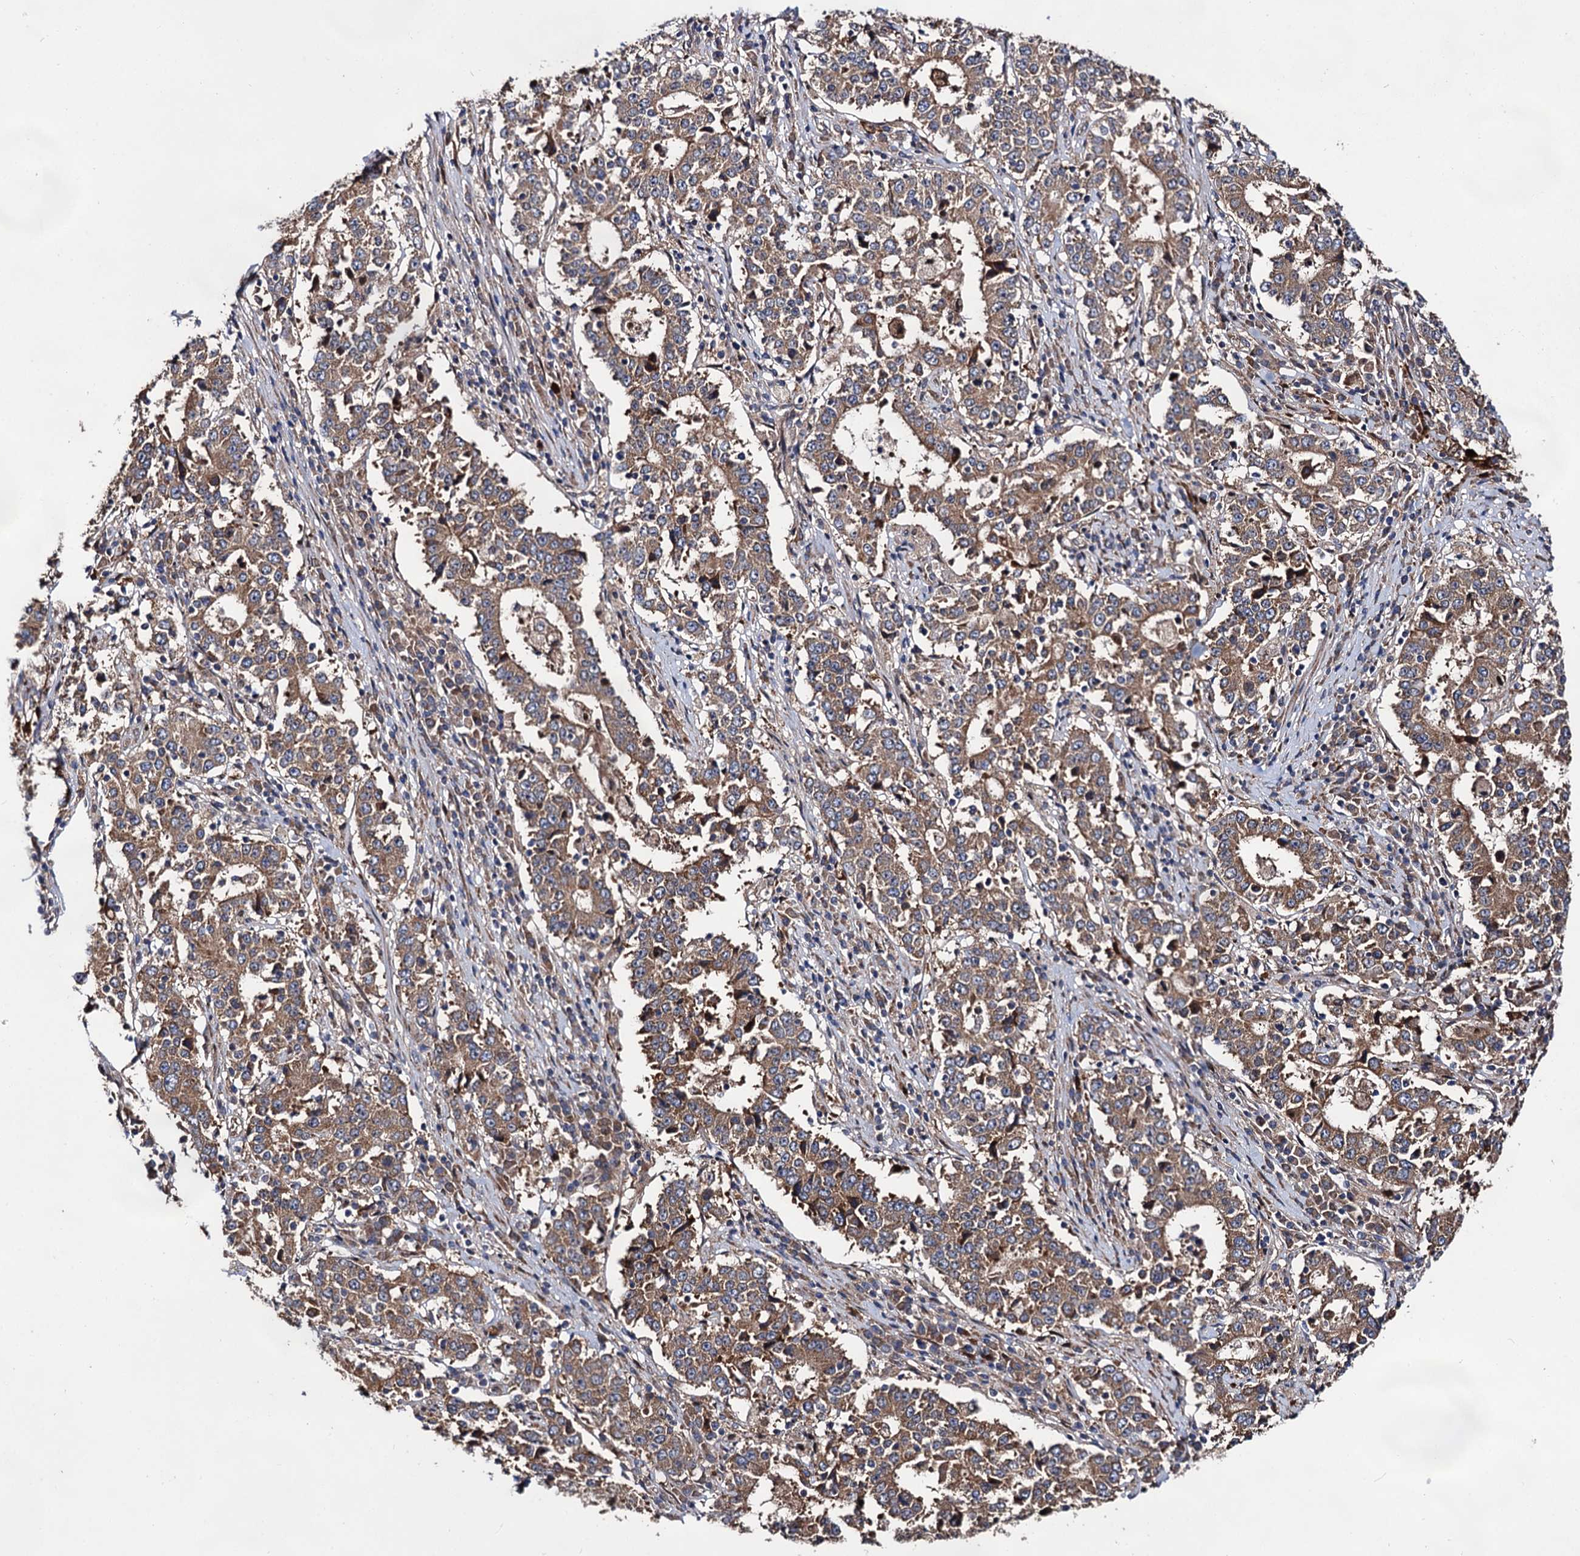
{"staining": {"intensity": "moderate", "quantity": ">75%", "location": "cytoplasmic/membranous"}, "tissue": "stomach cancer", "cell_type": "Tumor cells", "image_type": "cancer", "snomed": [{"axis": "morphology", "description": "Adenocarcinoma, NOS"}, {"axis": "topography", "description": "Stomach"}], "caption": "This is an image of immunohistochemistry (IHC) staining of stomach cancer, which shows moderate expression in the cytoplasmic/membranous of tumor cells.", "gene": "NAA25", "patient": {"sex": "male", "age": 59}}